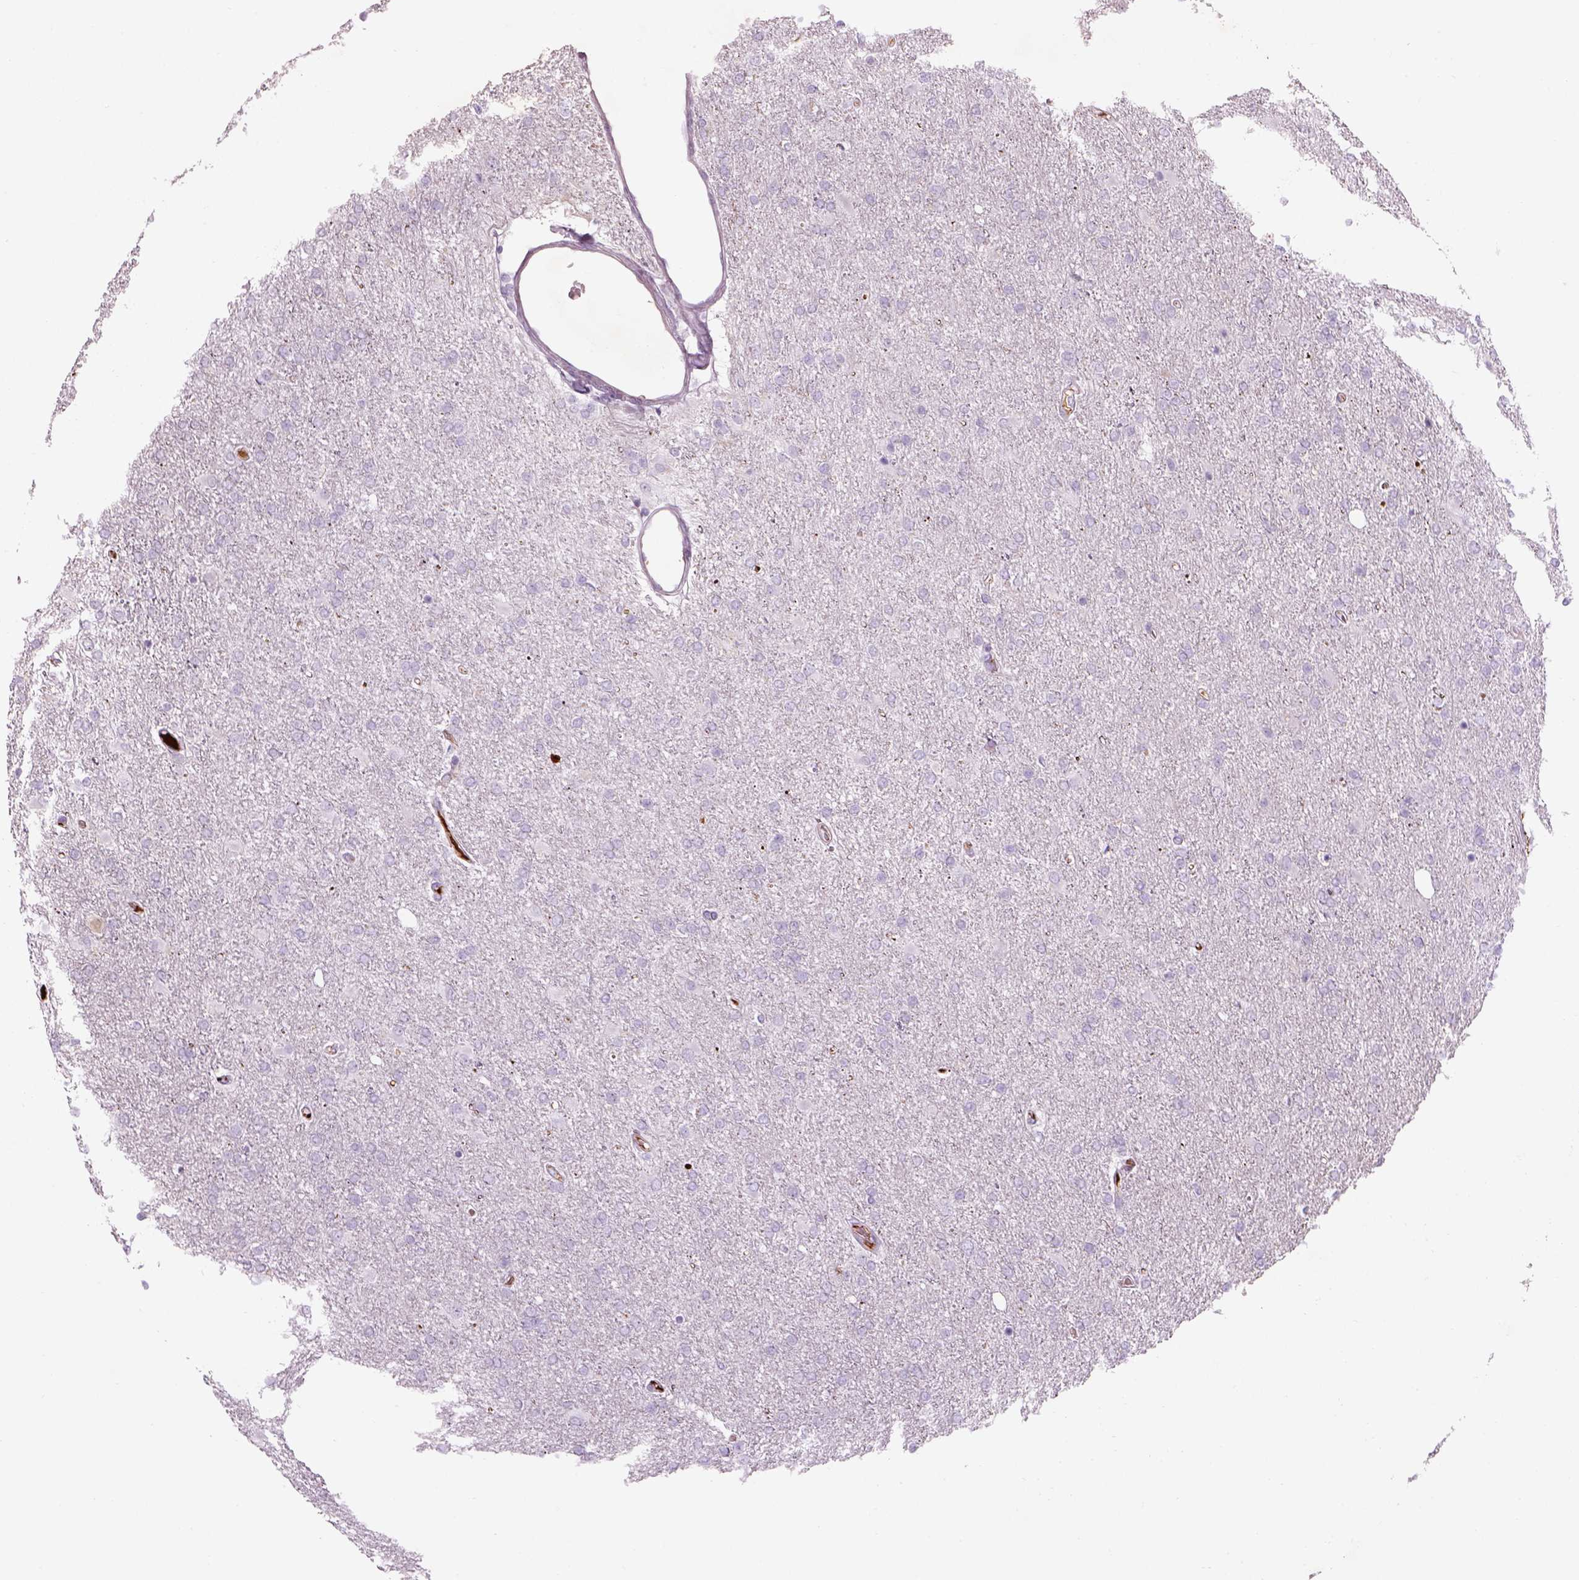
{"staining": {"intensity": "negative", "quantity": "none", "location": "none"}, "tissue": "glioma", "cell_type": "Tumor cells", "image_type": "cancer", "snomed": [{"axis": "morphology", "description": "Glioma, malignant, High grade"}, {"axis": "topography", "description": "Cerebral cortex"}], "caption": "The micrograph demonstrates no significant positivity in tumor cells of glioma. (Brightfield microscopy of DAB (3,3'-diaminobenzidine) IHC at high magnification).", "gene": "PABPC1L2B", "patient": {"sex": "male", "age": 70}}